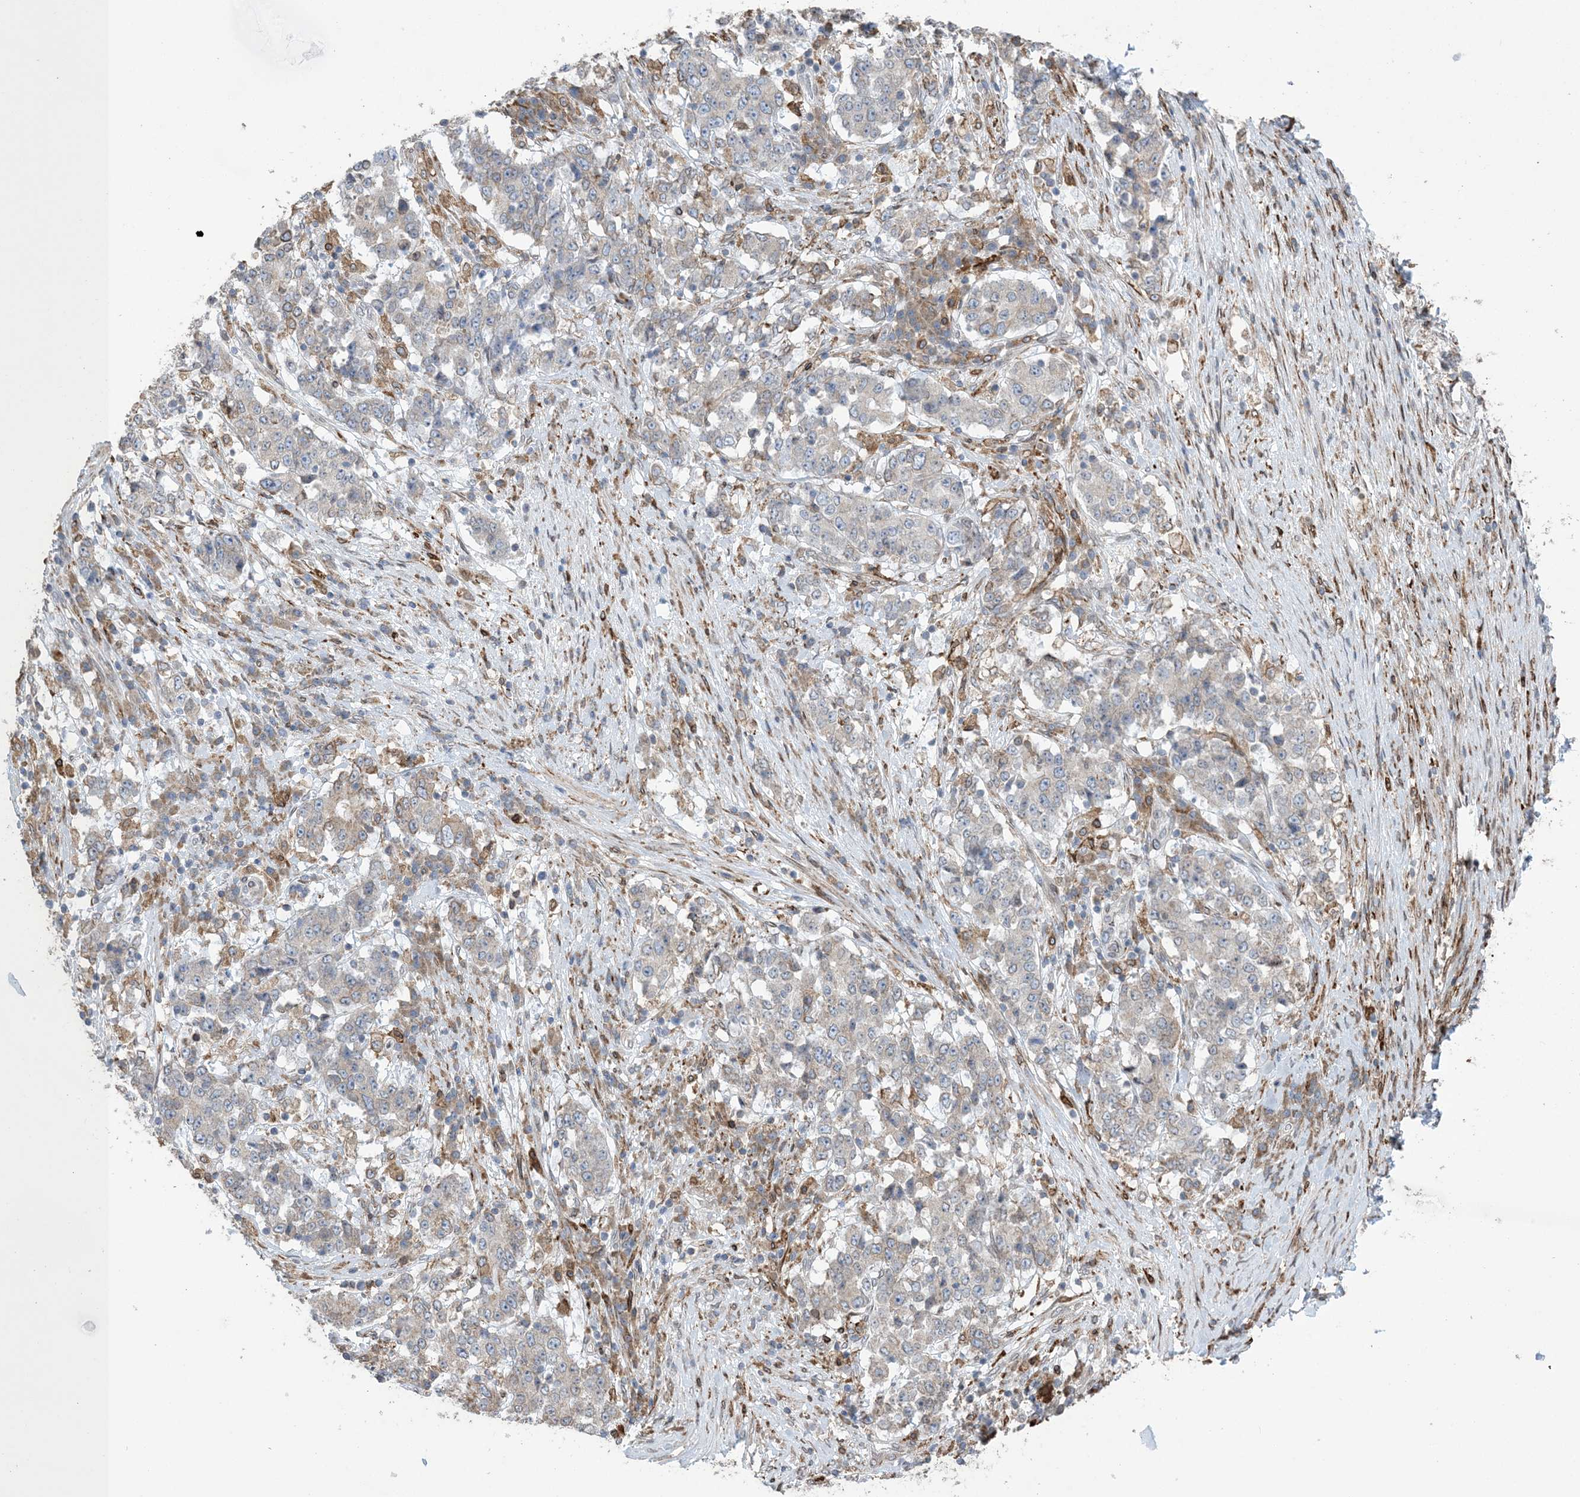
{"staining": {"intensity": "weak", "quantity": "<25%", "location": "cytoplasmic/membranous"}, "tissue": "stomach cancer", "cell_type": "Tumor cells", "image_type": "cancer", "snomed": [{"axis": "morphology", "description": "Adenocarcinoma, NOS"}, {"axis": "topography", "description": "Stomach"}], "caption": "DAB (3,3'-diaminobenzidine) immunohistochemical staining of human stomach cancer (adenocarcinoma) shows no significant staining in tumor cells.", "gene": "SHANK1", "patient": {"sex": "male", "age": 59}}